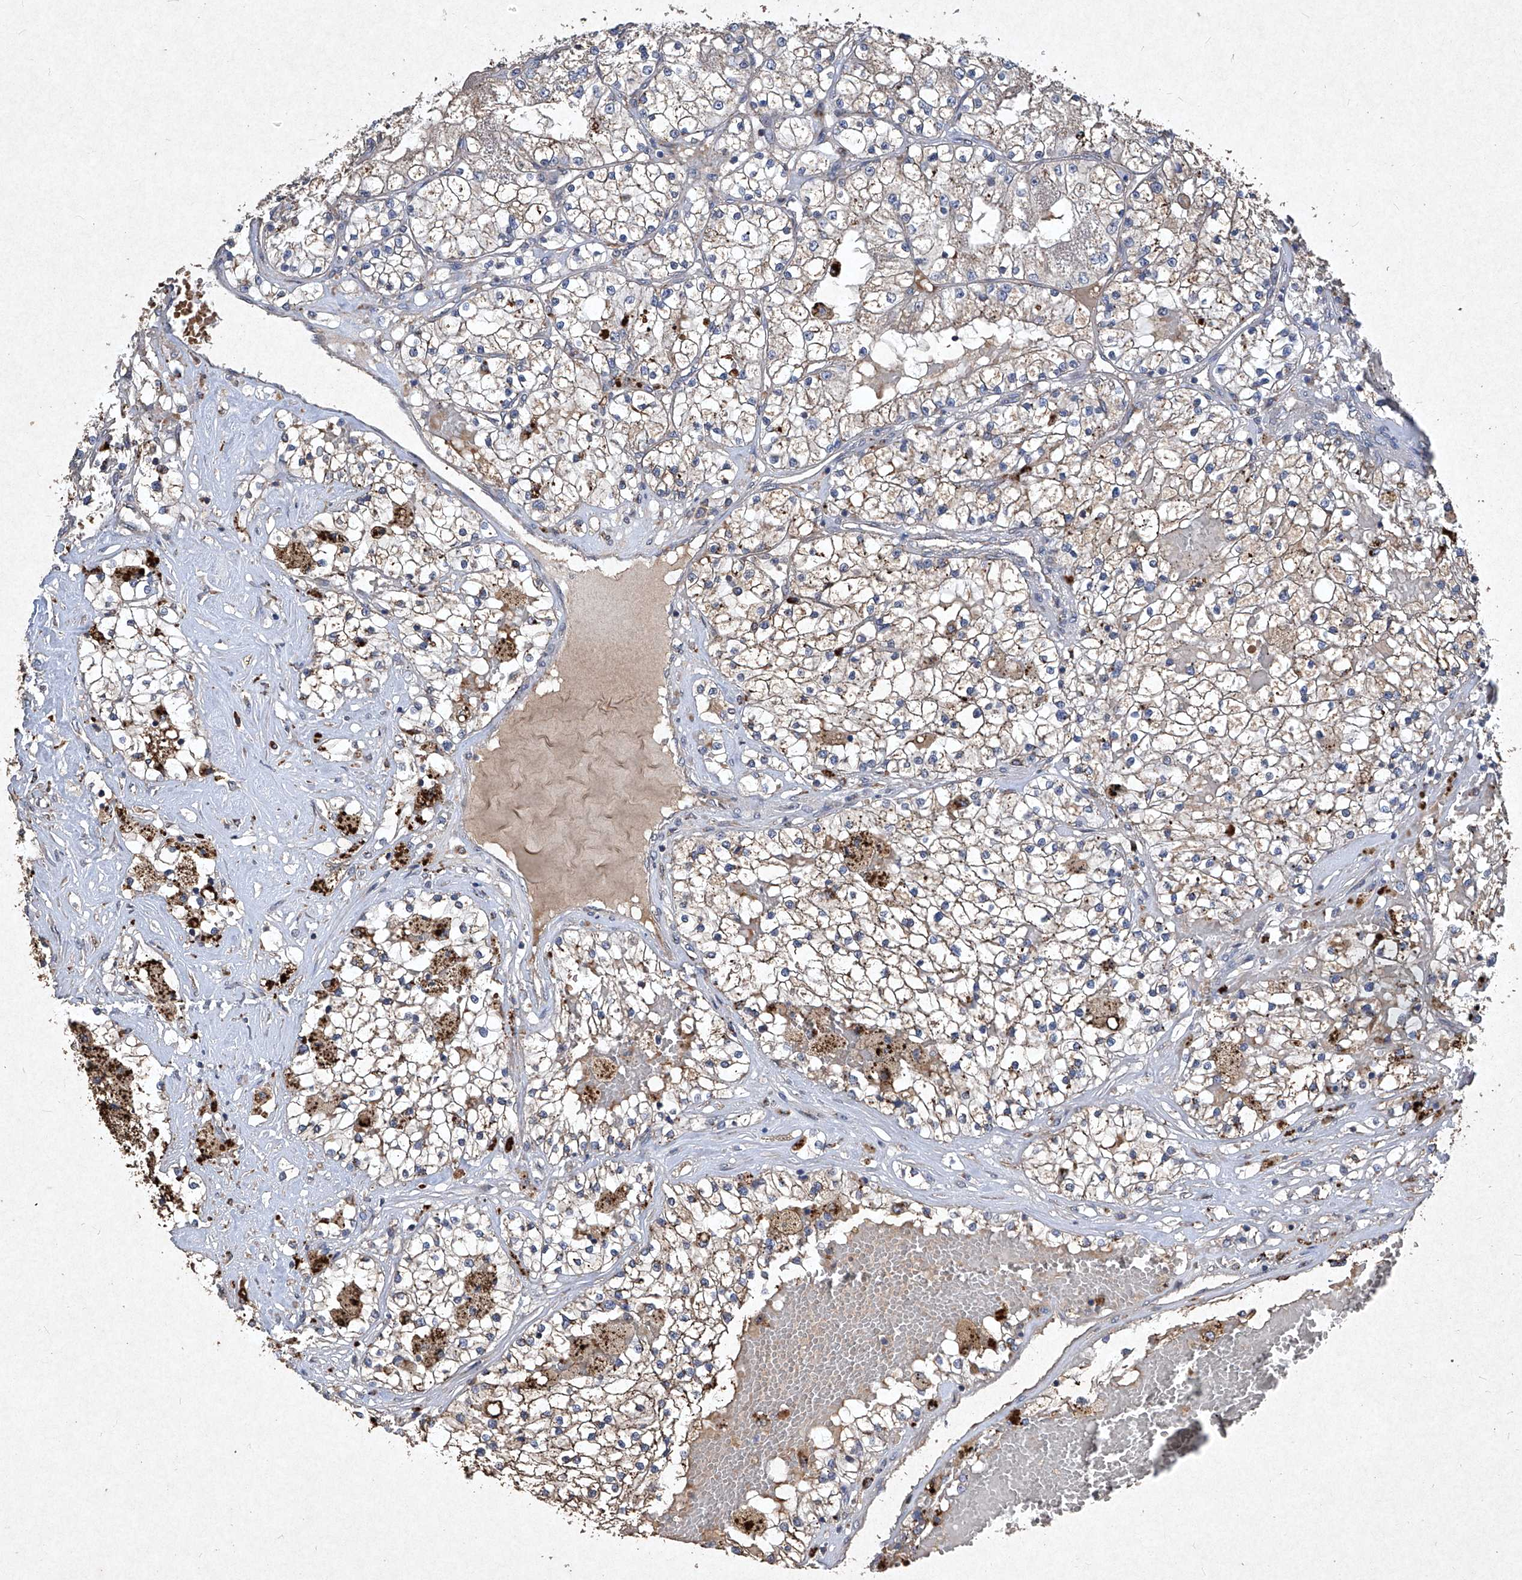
{"staining": {"intensity": "strong", "quantity": "<25%", "location": "cytoplasmic/membranous"}, "tissue": "renal cancer", "cell_type": "Tumor cells", "image_type": "cancer", "snomed": [{"axis": "morphology", "description": "Normal tissue, NOS"}, {"axis": "morphology", "description": "Adenocarcinoma, NOS"}, {"axis": "topography", "description": "Kidney"}], "caption": "This photomicrograph displays IHC staining of human renal cancer, with medium strong cytoplasmic/membranous expression in about <25% of tumor cells.", "gene": "MED16", "patient": {"sex": "male", "age": 68}}